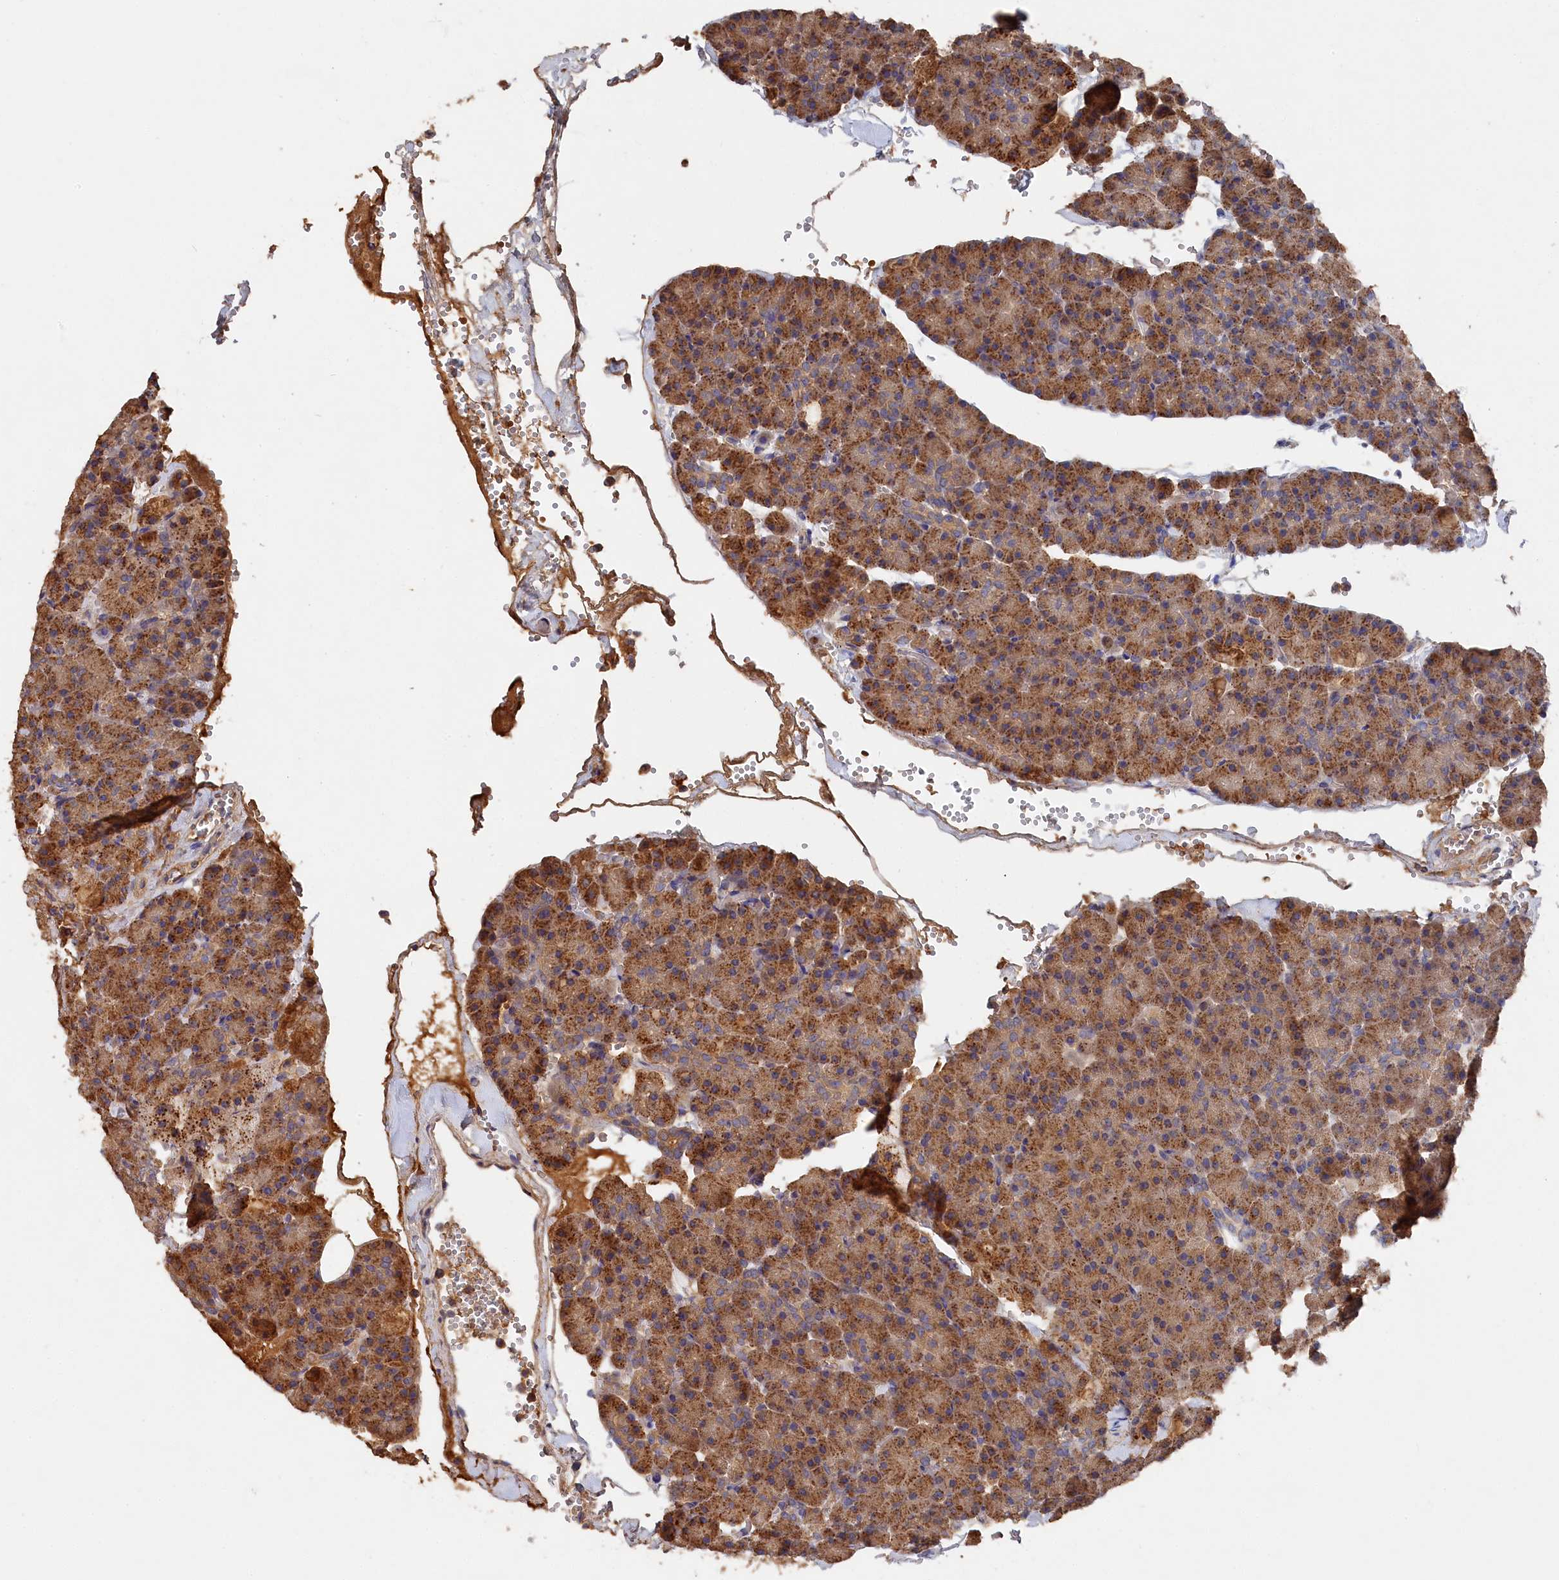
{"staining": {"intensity": "moderate", "quantity": ">75%", "location": "cytoplasmic/membranous"}, "tissue": "pancreas", "cell_type": "Exocrine glandular cells", "image_type": "normal", "snomed": [{"axis": "morphology", "description": "Normal tissue, NOS"}, {"axis": "topography", "description": "Pancreas"}], "caption": "A brown stain highlights moderate cytoplasmic/membranous staining of a protein in exocrine glandular cells of unremarkable pancreas. (Brightfield microscopy of DAB IHC at high magnification).", "gene": "DHRS11", "patient": {"sex": "male", "age": 36}}